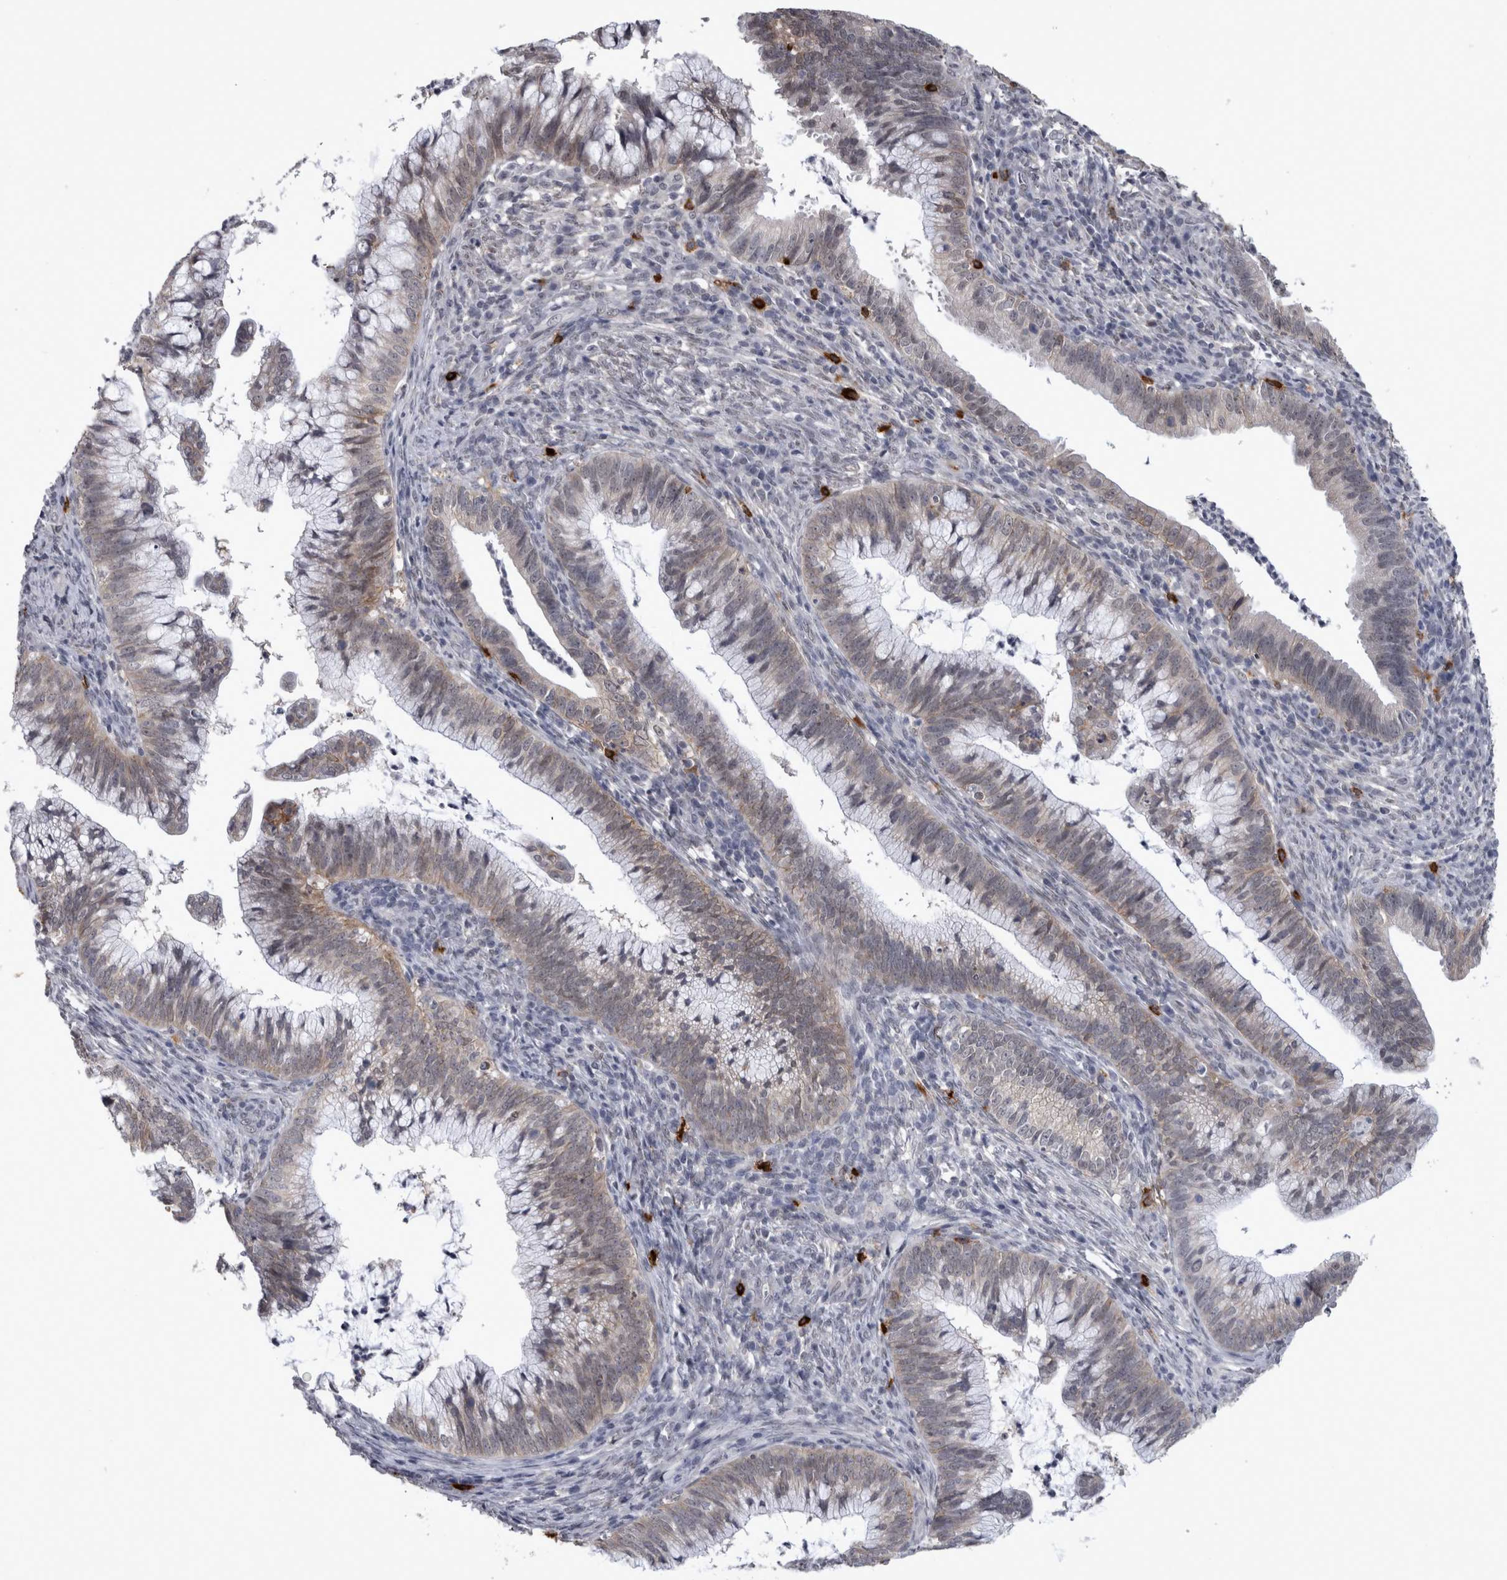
{"staining": {"intensity": "weak", "quantity": ">75%", "location": "cytoplasmic/membranous"}, "tissue": "cervical cancer", "cell_type": "Tumor cells", "image_type": "cancer", "snomed": [{"axis": "morphology", "description": "Adenocarcinoma, NOS"}, {"axis": "topography", "description": "Cervix"}], "caption": "Immunohistochemistry of cervical cancer (adenocarcinoma) displays low levels of weak cytoplasmic/membranous positivity in approximately >75% of tumor cells.", "gene": "PEBP4", "patient": {"sex": "female", "age": 36}}